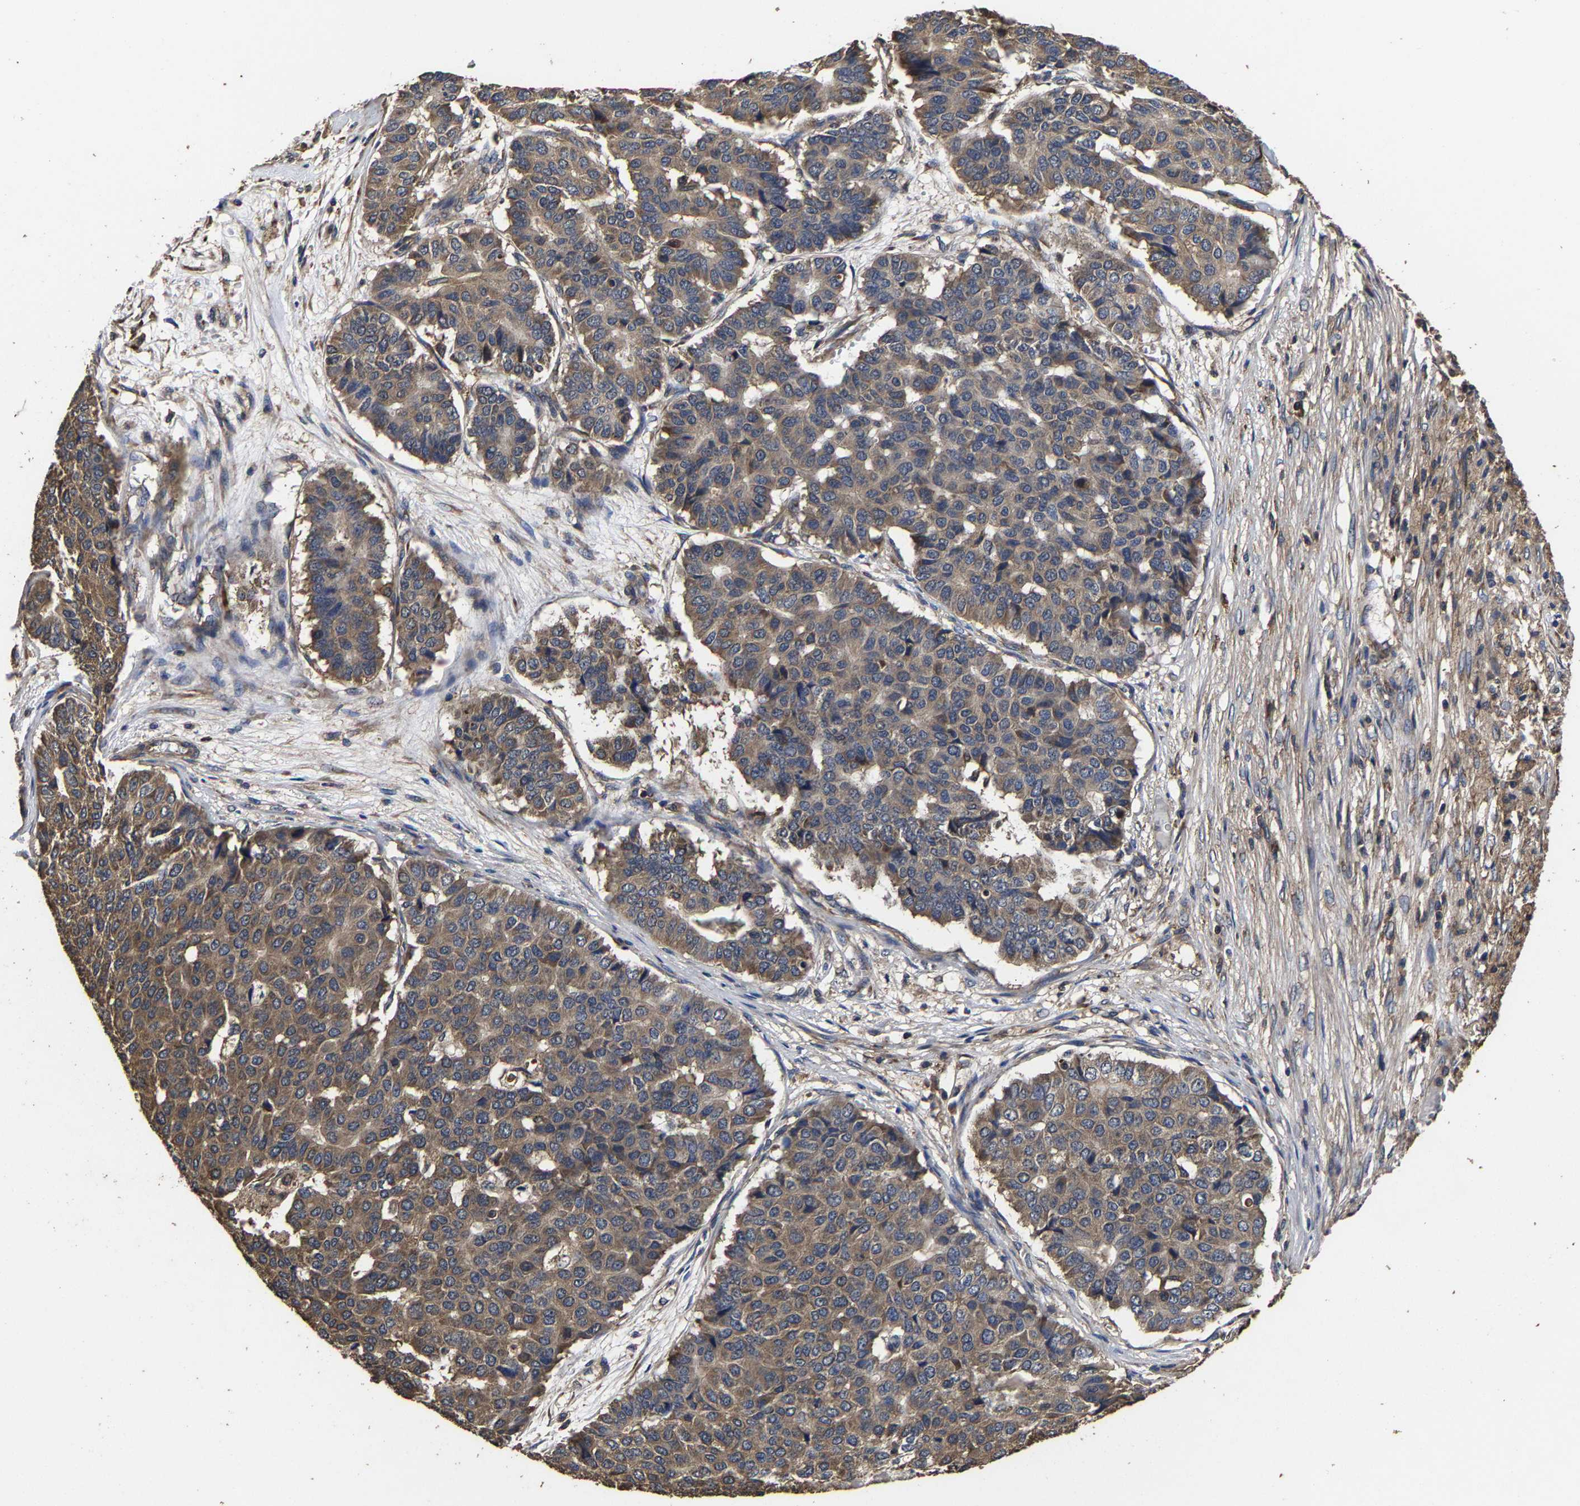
{"staining": {"intensity": "moderate", "quantity": ">75%", "location": "cytoplasmic/membranous"}, "tissue": "pancreatic cancer", "cell_type": "Tumor cells", "image_type": "cancer", "snomed": [{"axis": "morphology", "description": "Adenocarcinoma, NOS"}, {"axis": "topography", "description": "Pancreas"}], "caption": "Pancreatic adenocarcinoma tissue demonstrates moderate cytoplasmic/membranous expression in approximately >75% of tumor cells The protein of interest is stained brown, and the nuclei are stained in blue (DAB (3,3'-diaminobenzidine) IHC with brightfield microscopy, high magnification).", "gene": "ITCH", "patient": {"sex": "male", "age": 50}}